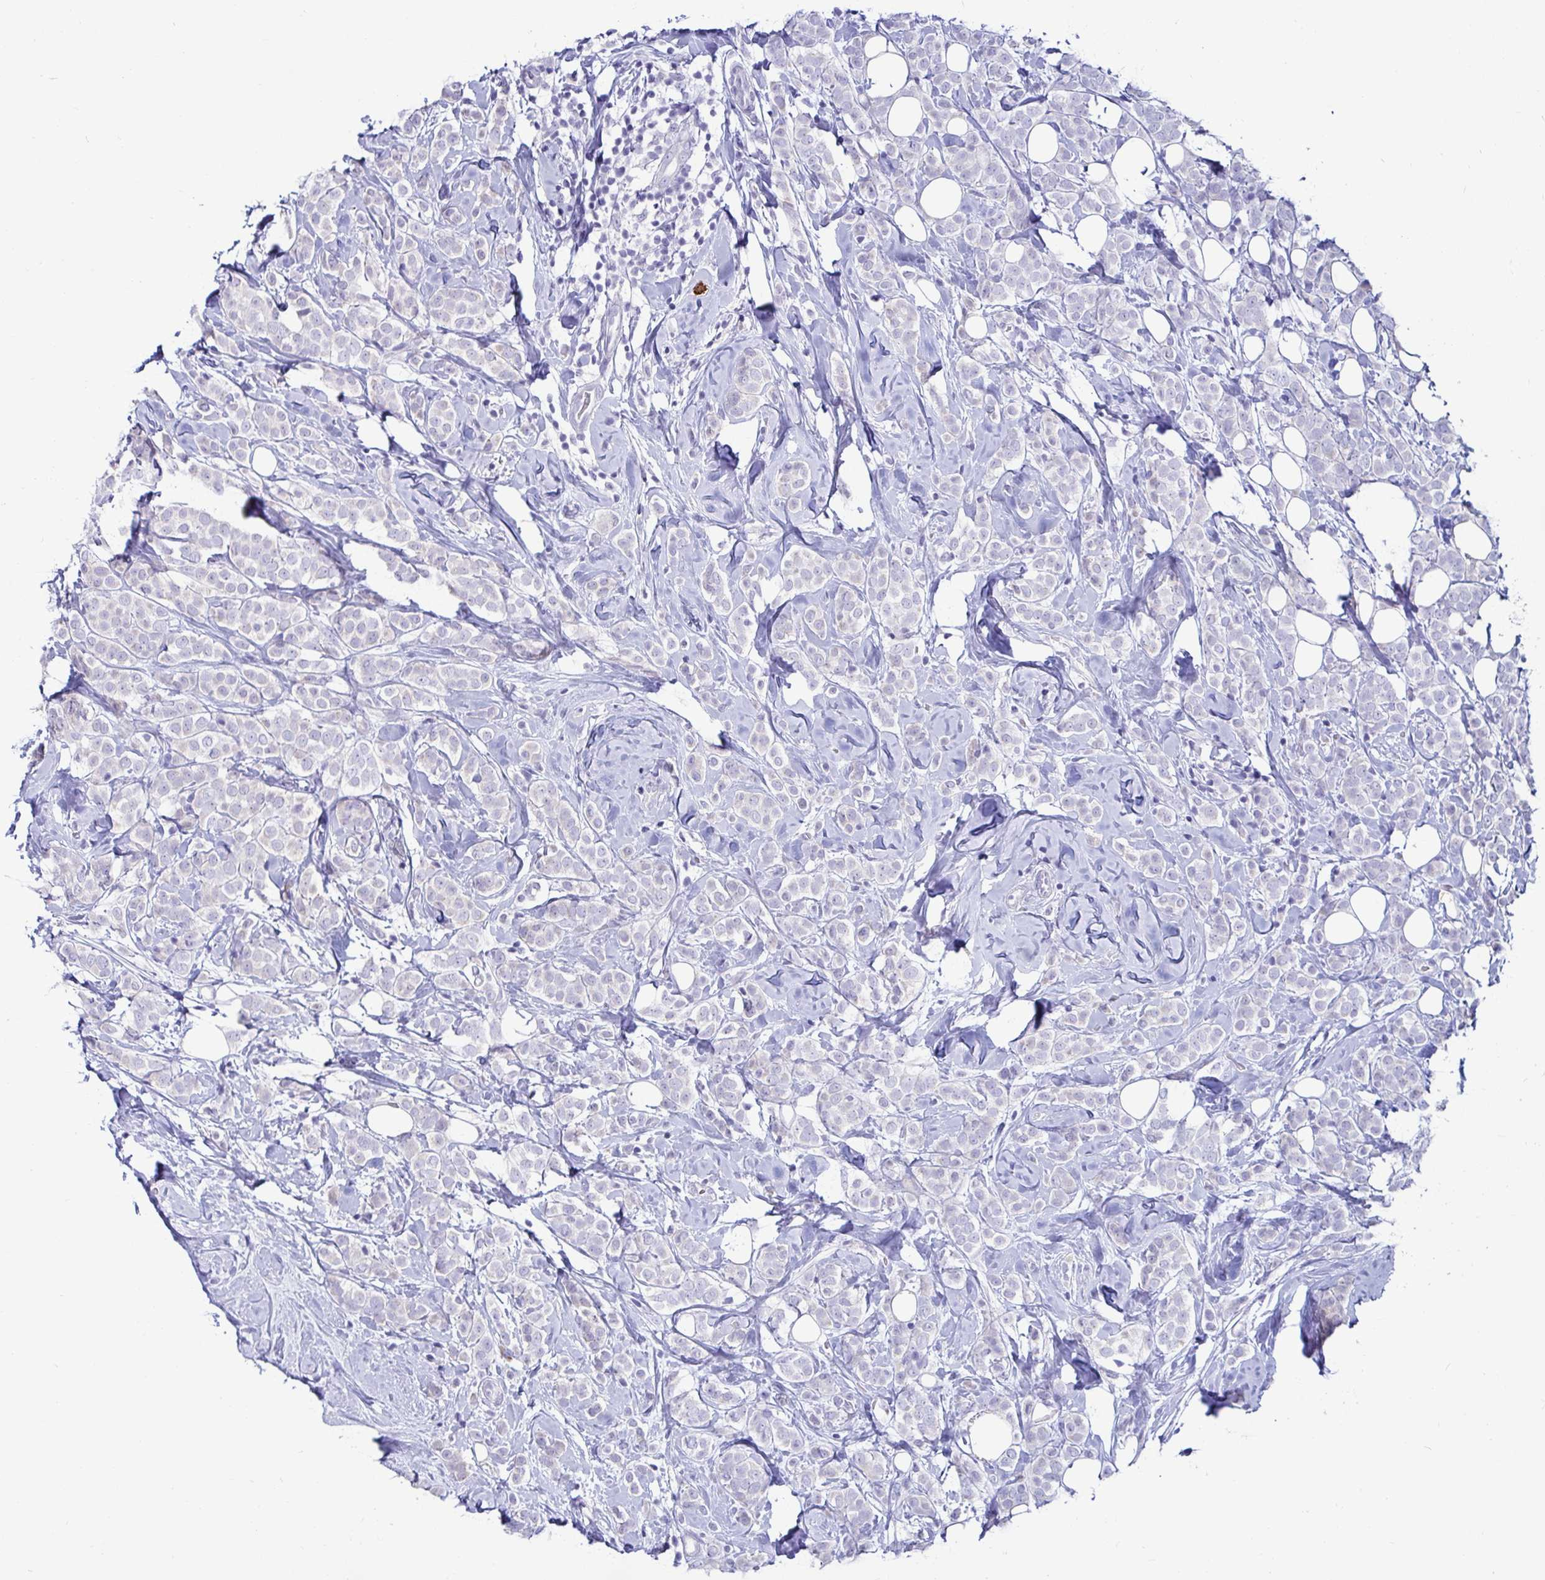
{"staining": {"intensity": "negative", "quantity": "none", "location": "none"}, "tissue": "breast cancer", "cell_type": "Tumor cells", "image_type": "cancer", "snomed": [{"axis": "morphology", "description": "Lobular carcinoma"}, {"axis": "topography", "description": "Breast"}], "caption": "Immunohistochemistry image of neoplastic tissue: lobular carcinoma (breast) stained with DAB displays no significant protein staining in tumor cells. (DAB immunohistochemistry (IHC) visualized using brightfield microscopy, high magnification).", "gene": "TFPI2", "patient": {"sex": "female", "age": 49}}